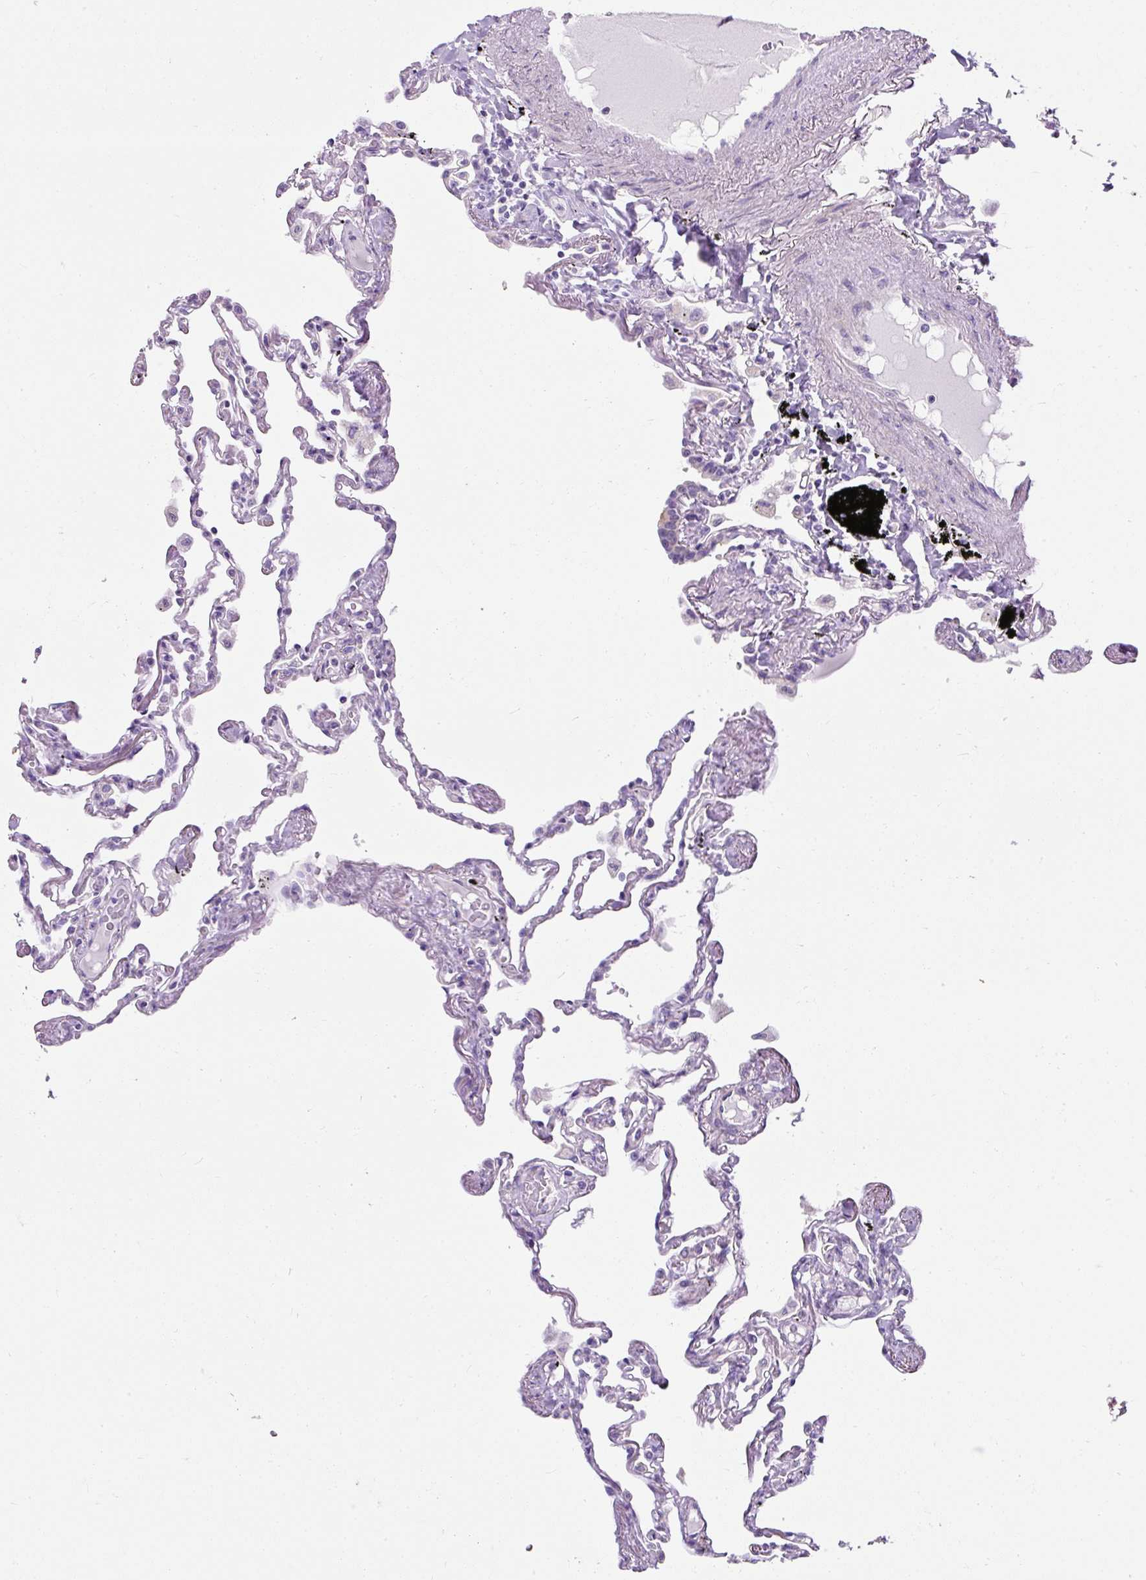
{"staining": {"intensity": "negative", "quantity": "none", "location": "none"}, "tissue": "lung", "cell_type": "Alveolar cells", "image_type": "normal", "snomed": [{"axis": "morphology", "description": "Normal tissue, NOS"}, {"axis": "topography", "description": "Lung"}], "caption": "High magnification brightfield microscopy of unremarkable lung stained with DAB (brown) and counterstained with hematoxylin (blue): alveolar cells show no significant expression. (DAB (3,3'-diaminobenzidine) immunohistochemistry (IHC) visualized using brightfield microscopy, high magnification).", "gene": "C2CD4C", "patient": {"sex": "female", "age": 67}}